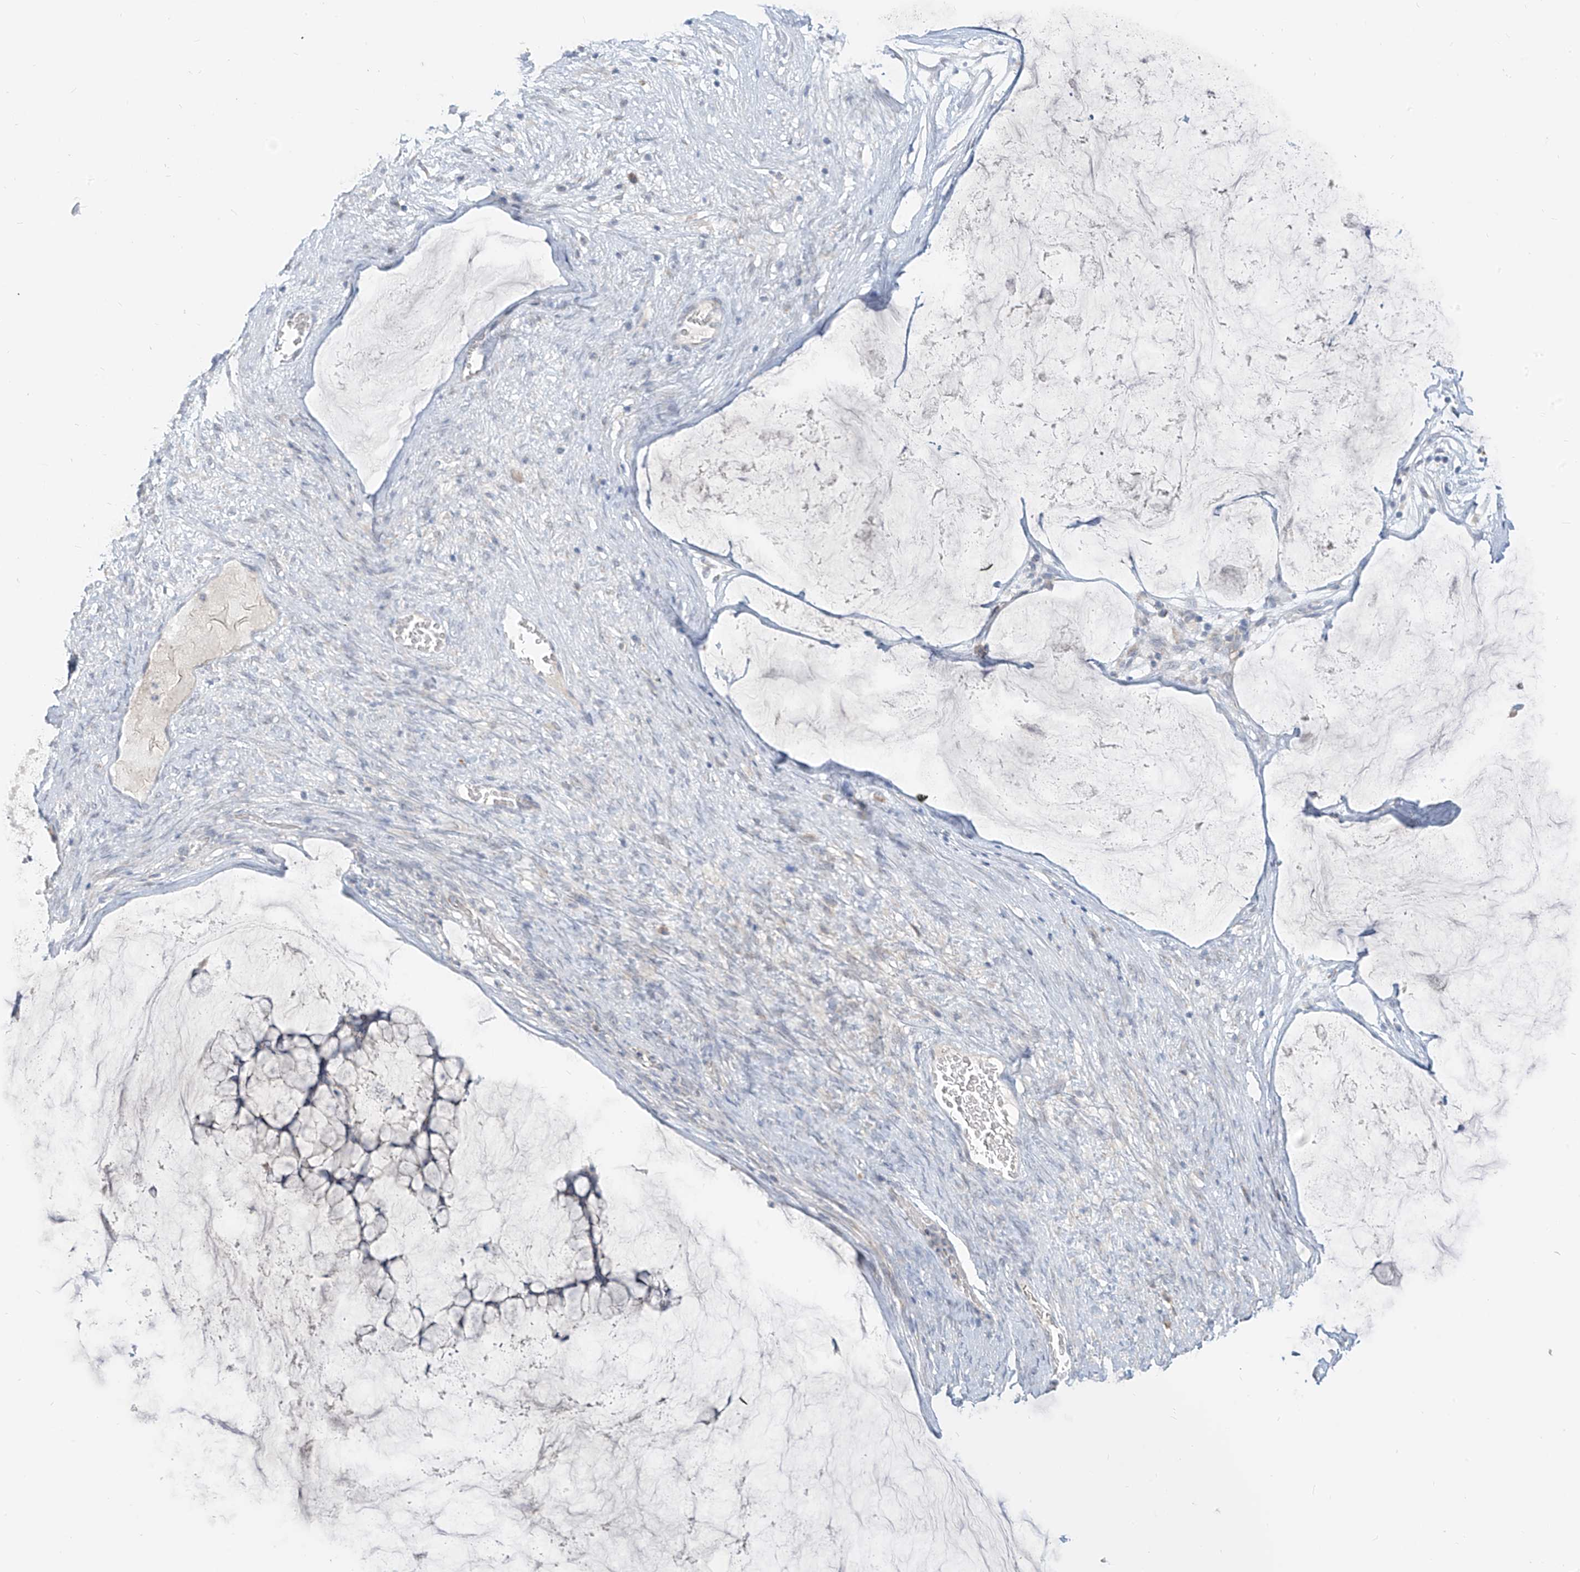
{"staining": {"intensity": "negative", "quantity": "none", "location": "none"}, "tissue": "ovarian cancer", "cell_type": "Tumor cells", "image_type": "cancer", "snomed": [{"axis": "morphology", "description": "Cystadenocarcinoma, mucinous, NOS"}, {"axis": "topography", "description": "Ovary"}], "caption": "An IHC photomicrograph of mucinous cystadenocarcinoma (ovarian) is shown. There is no staining in tumor cells of mucinous cystadenocarcinoma (ovarian).", "gene": "C2orf42", "patient": {"sex": "female", "age": 42}}